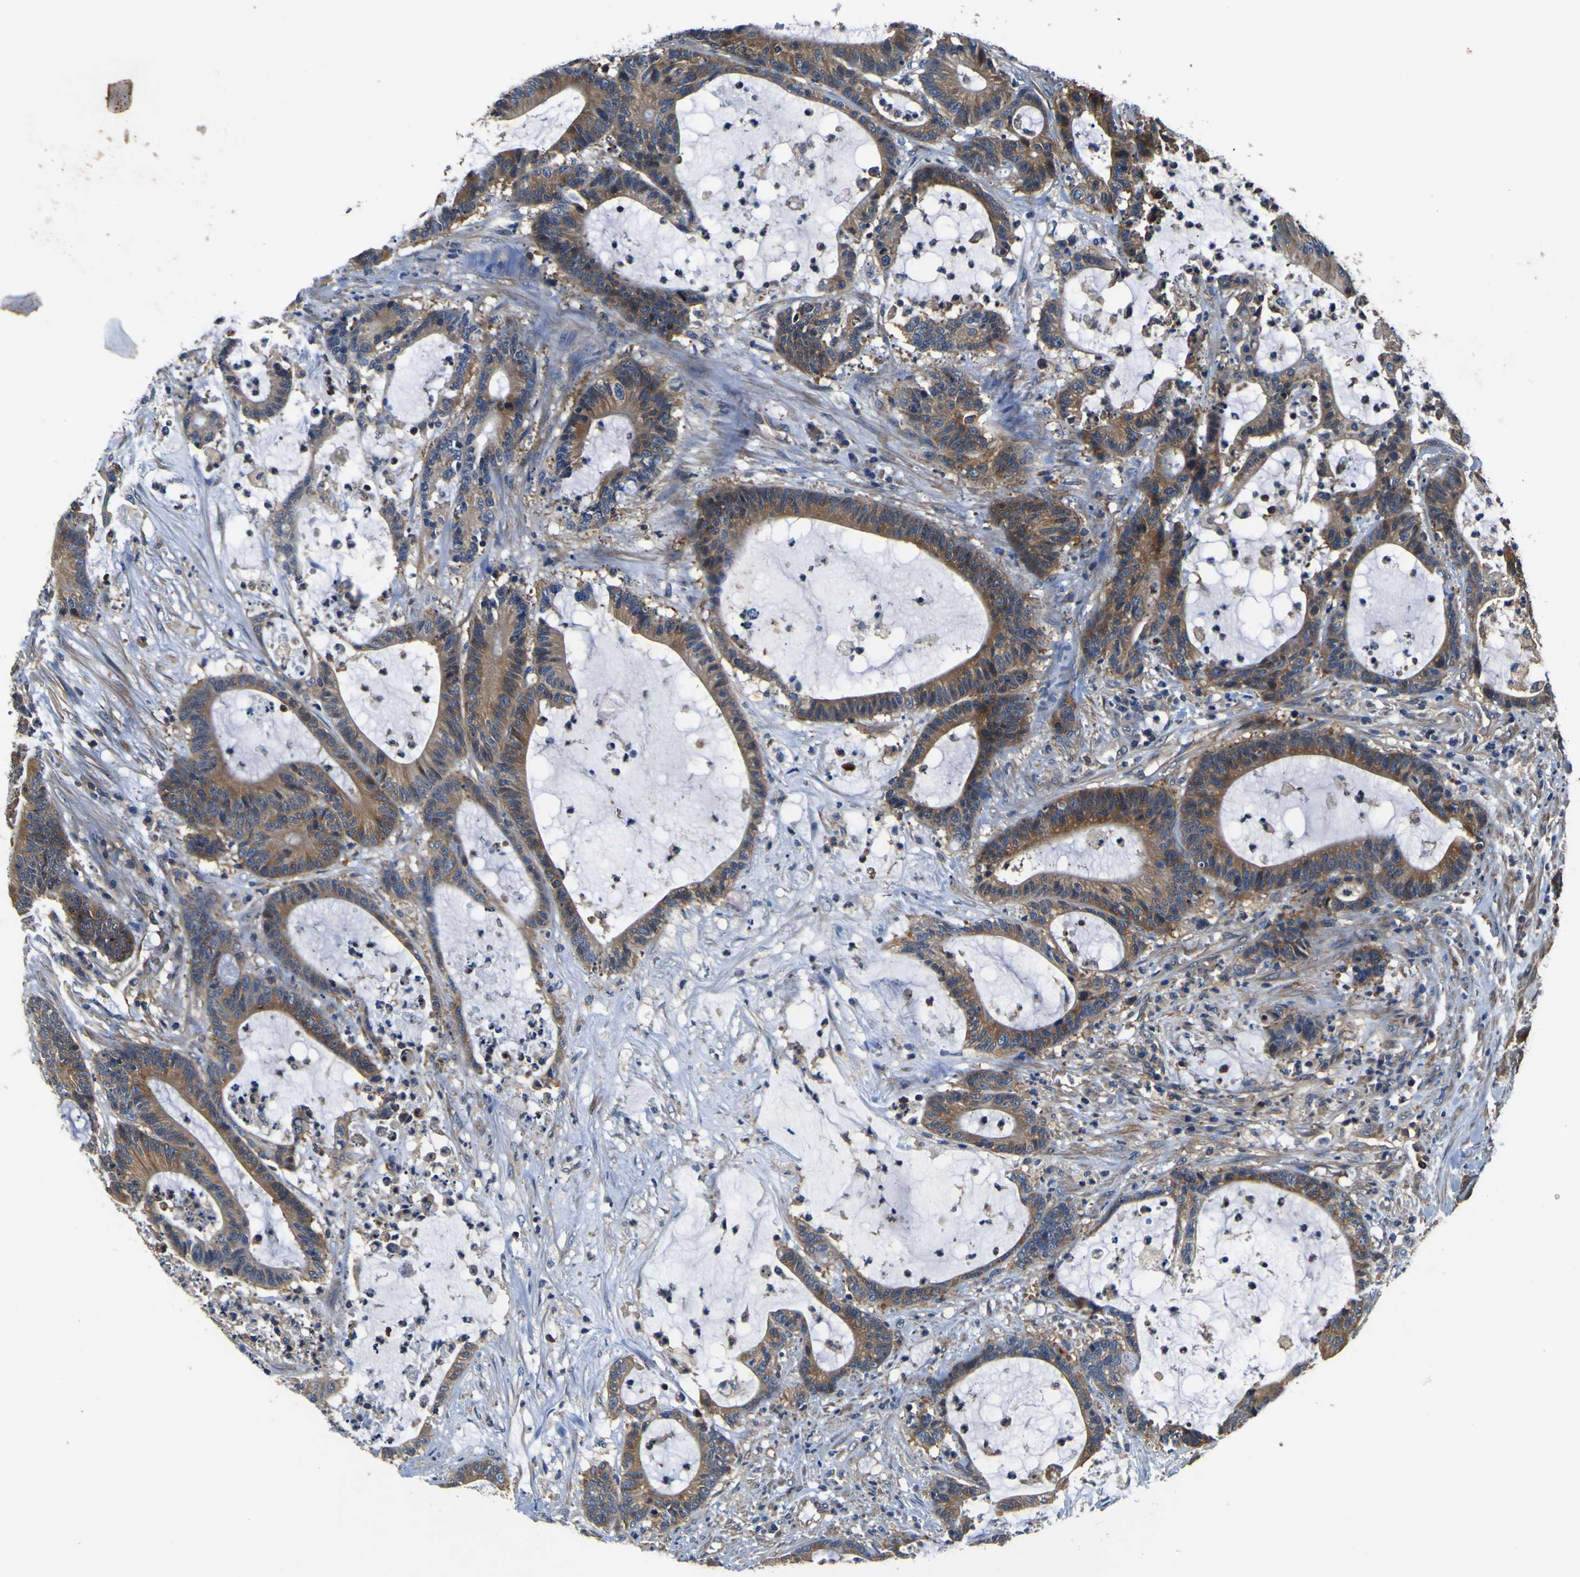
{"staining": {"intensity": "moderate", "quantity": ">75%", "location": "cytoplasmic/membranous"}, "tissue": "colorectal cancer", "cell_type": "Tumor cells", "image_type": "cancer", "snomed": [{"axis": "morphology", "description": "Adenocarcinoma, NOS"}, {"axis": "topography", "description": "Colon"}], "caption": "Protein expression analysis of human adenocarcinoma (colorectal) reveals moderate cytoplasmic/membranous expression in about >75% of tumor cells.", "gene": "CNR2", "patient": {"sex": "female", "age": 84}}